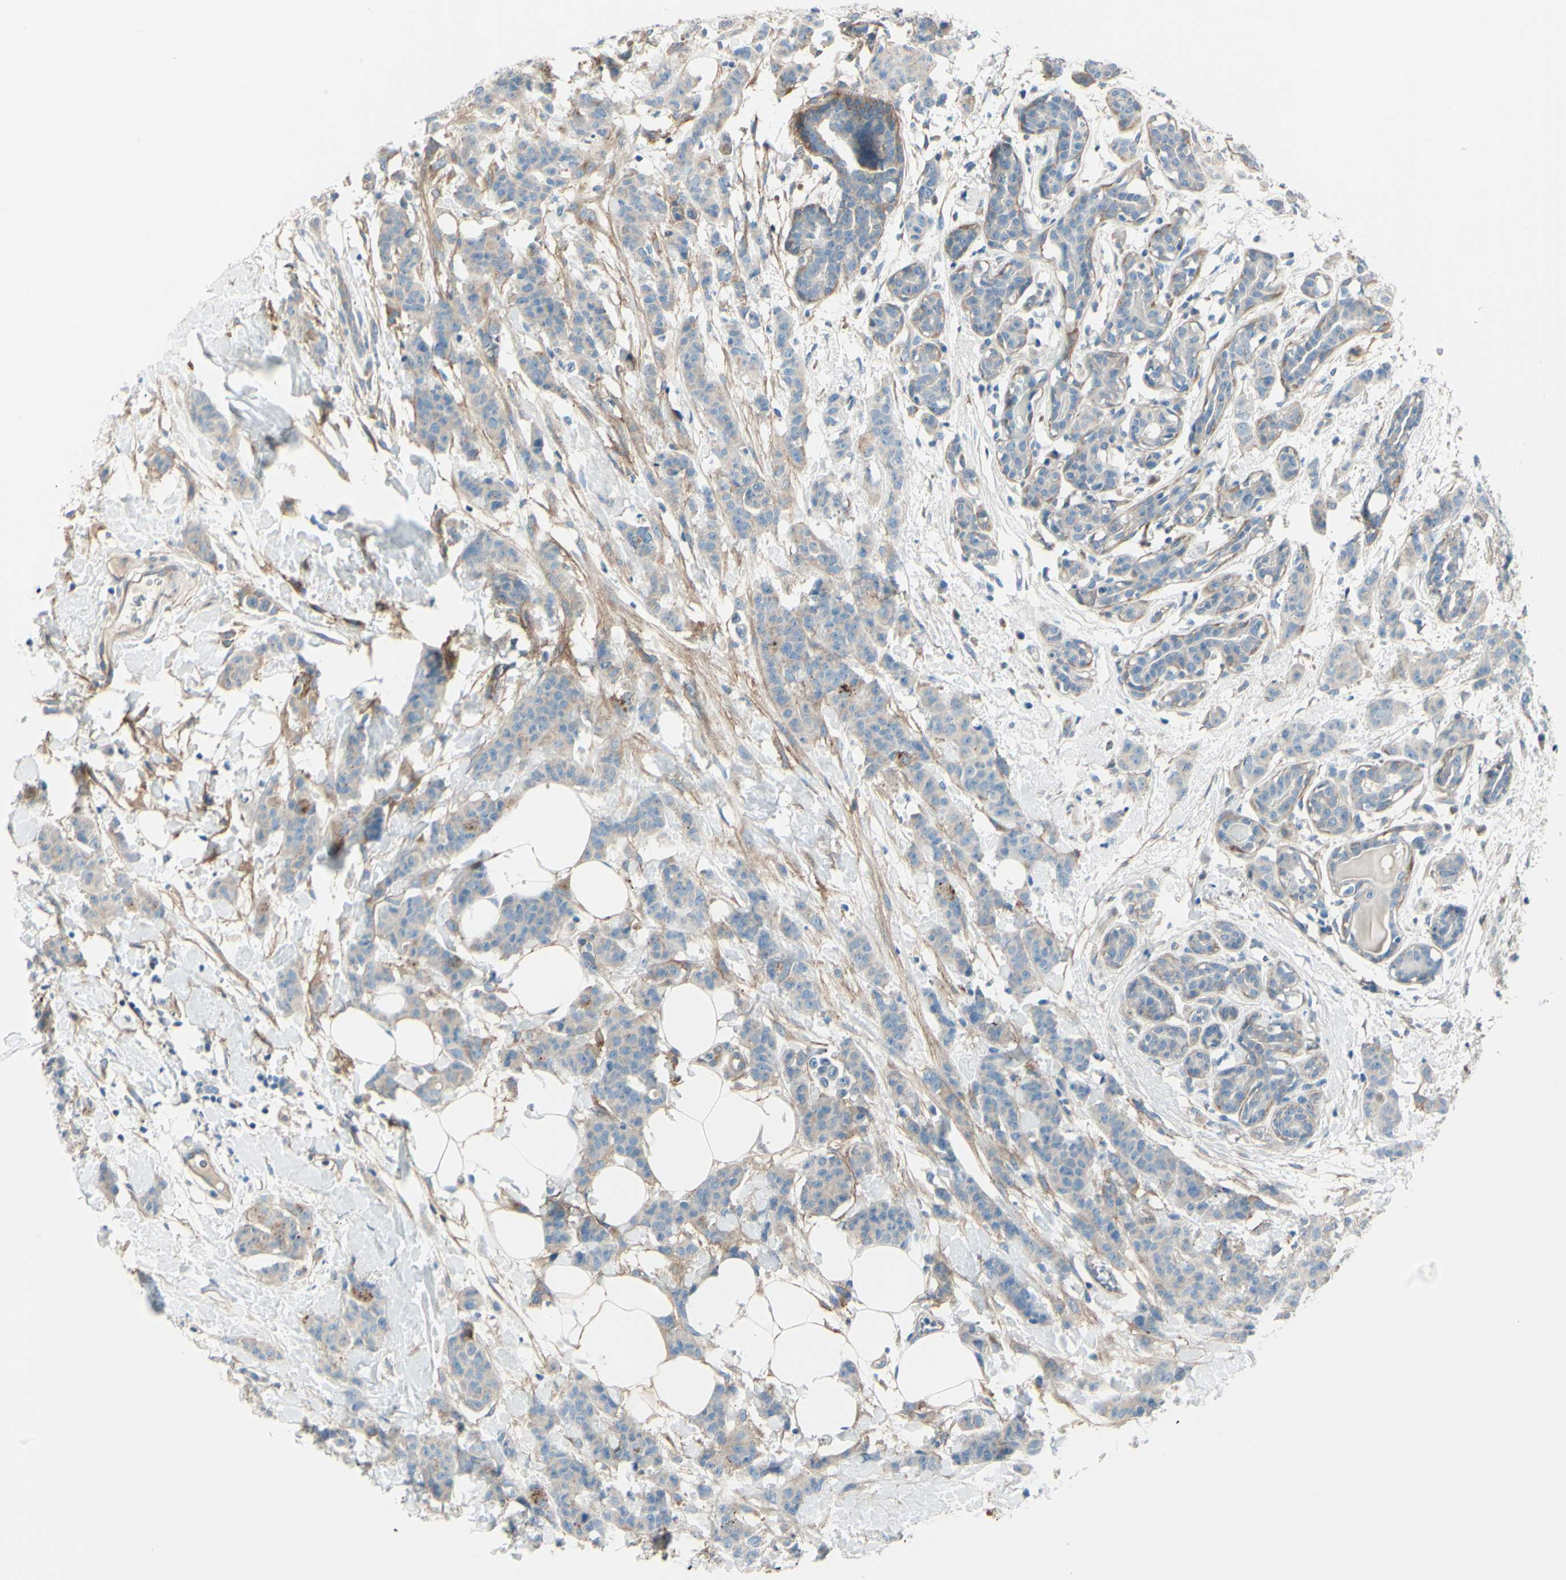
{"staining": {"intensity": "weak", "quantity": ">75%", "location": "cytoplasmic/membranous"}, "tissue": "breast cancer", "cell_type": "Tumor cells", "image_type": "cancer", "snomed": [{"axis": "morphology", "description": "Normal tissue, NOS"}, {"axis": "morphology", "description": "Duct carcinoma"}, {"axis": "topography", "description": "Breast"}], "caption": "About >75% of tumor cells in breast infiltrating ductal carcinoma display weak cytoplasmic/membranous protein expression as visualized by brown immunohistochemical staining.", "gene": "PCDHGA2", "patient": {"sex": "female", "age": 40}}